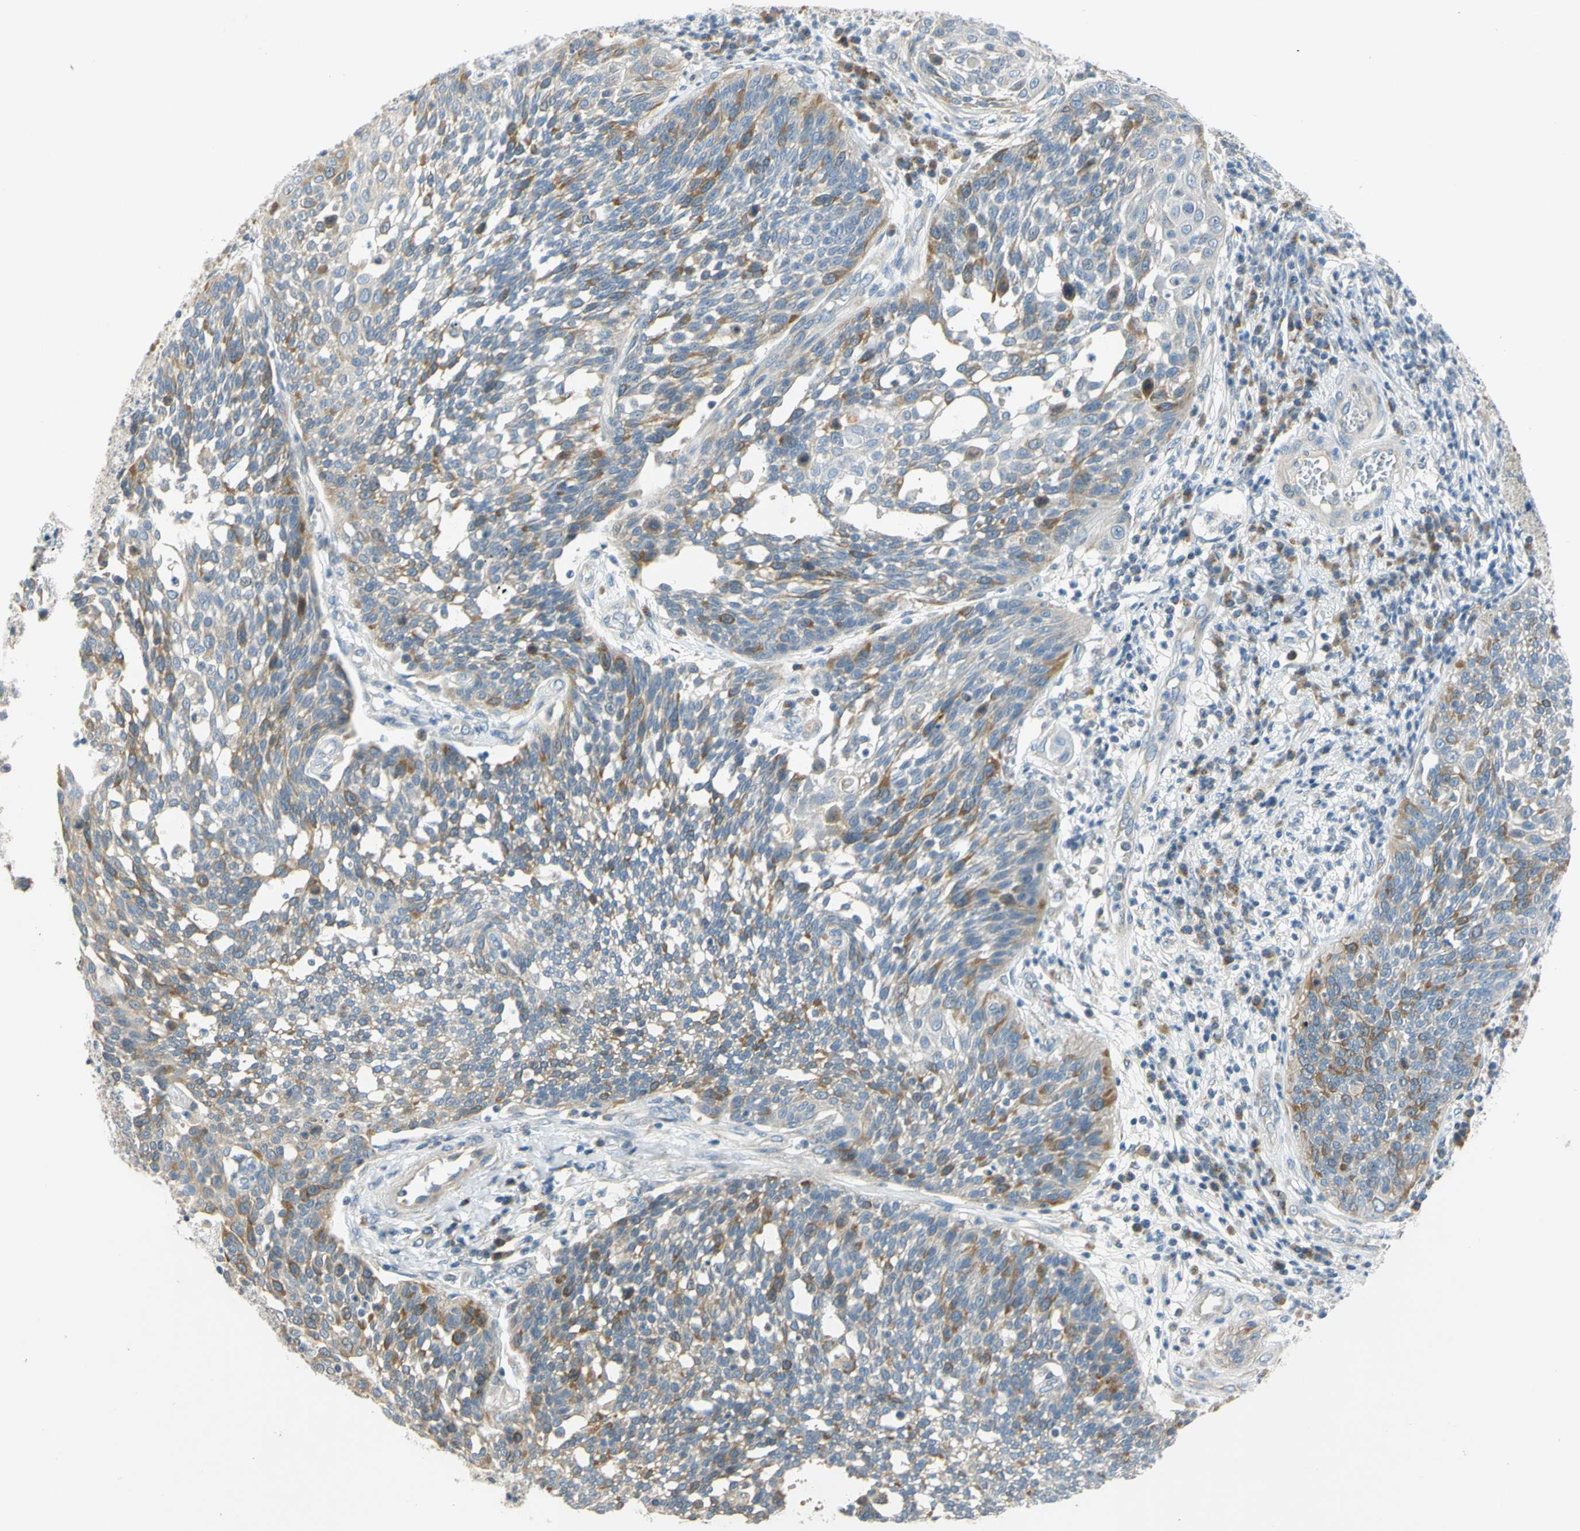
{"staining": {"intensity": "strong", "quantity": "<25%", "location": "cytoplasmic/membranous"}, "tissue": "cervical cancer", "cell_type": "Tumor cells", "image_type": "cancer", "snomed": [{"axis": "morphology", "description": "Squamous cell carcinoma, NOS"}, {"axis": "topography", "description": "Cervix"}], "caption": "Protein expression analysis of cervical cancer (squamous cell carcinoma) reveals strong cytoplasmic/membranous staining in about <25% of tumor cells.", "gene": "CCNB2", "patient": {"sex": "female", "age": 34}}